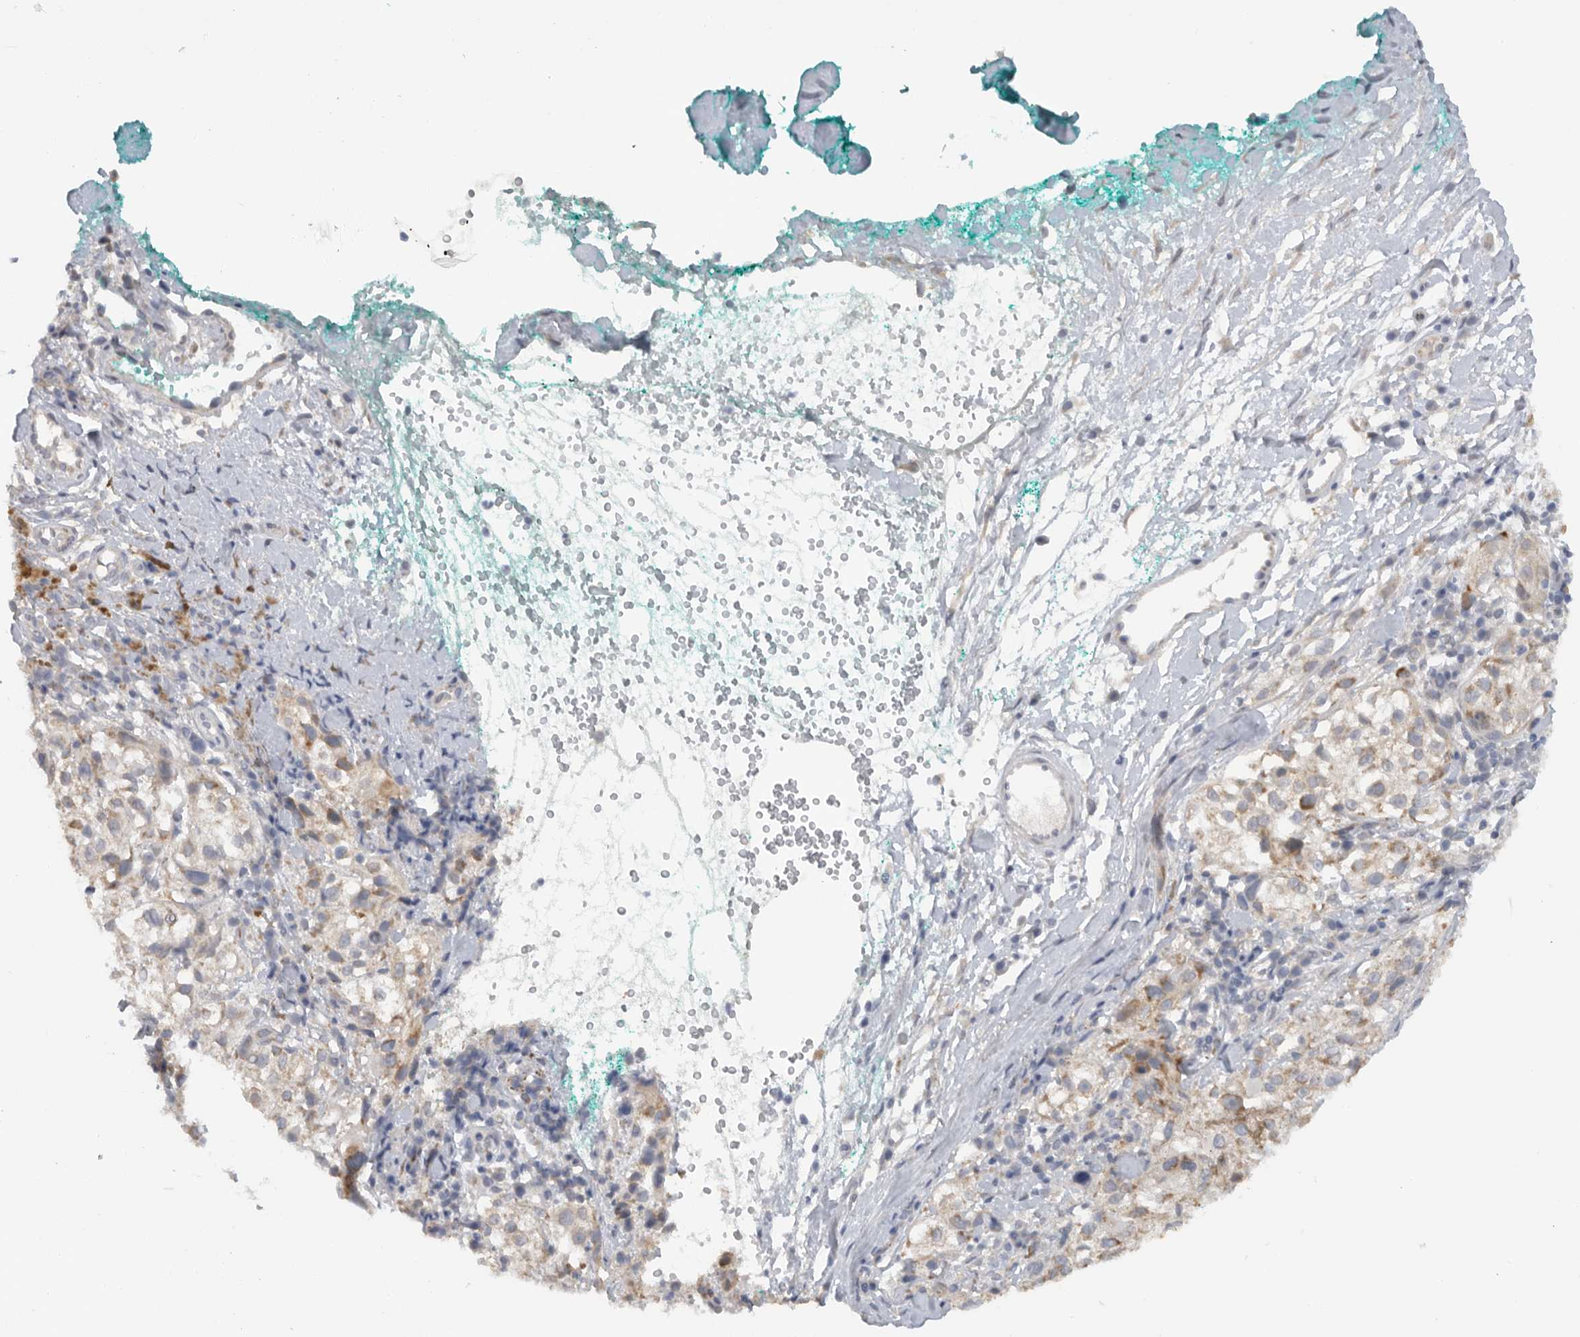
{"staining": {"intensity": "moderate", "quantity": ">75%", "location": "cytoplasmic/membranous"}, "tissue": "melanoma", "cell_type": "Tumor cells", "image_type": "cancer", "snomed": [{"axis": "morphology", "description": "Necrosis, NOS"}, {"axis": "morphology", "description": "Malignant melanoma, NOS"}, {"axis": "topography", "description": "Skin"}], "caption": "Tumor cells exhibit medium levels of moderate cytoplasmic/membranous staining in about >75% of cells in melanoma. Using DAB (brown) and hematoxylin (blue) stains, captured at high magnification using brightfield microscopy.", "gene": "DYRK2", "patient": {"sex": "female", "age": 87}}